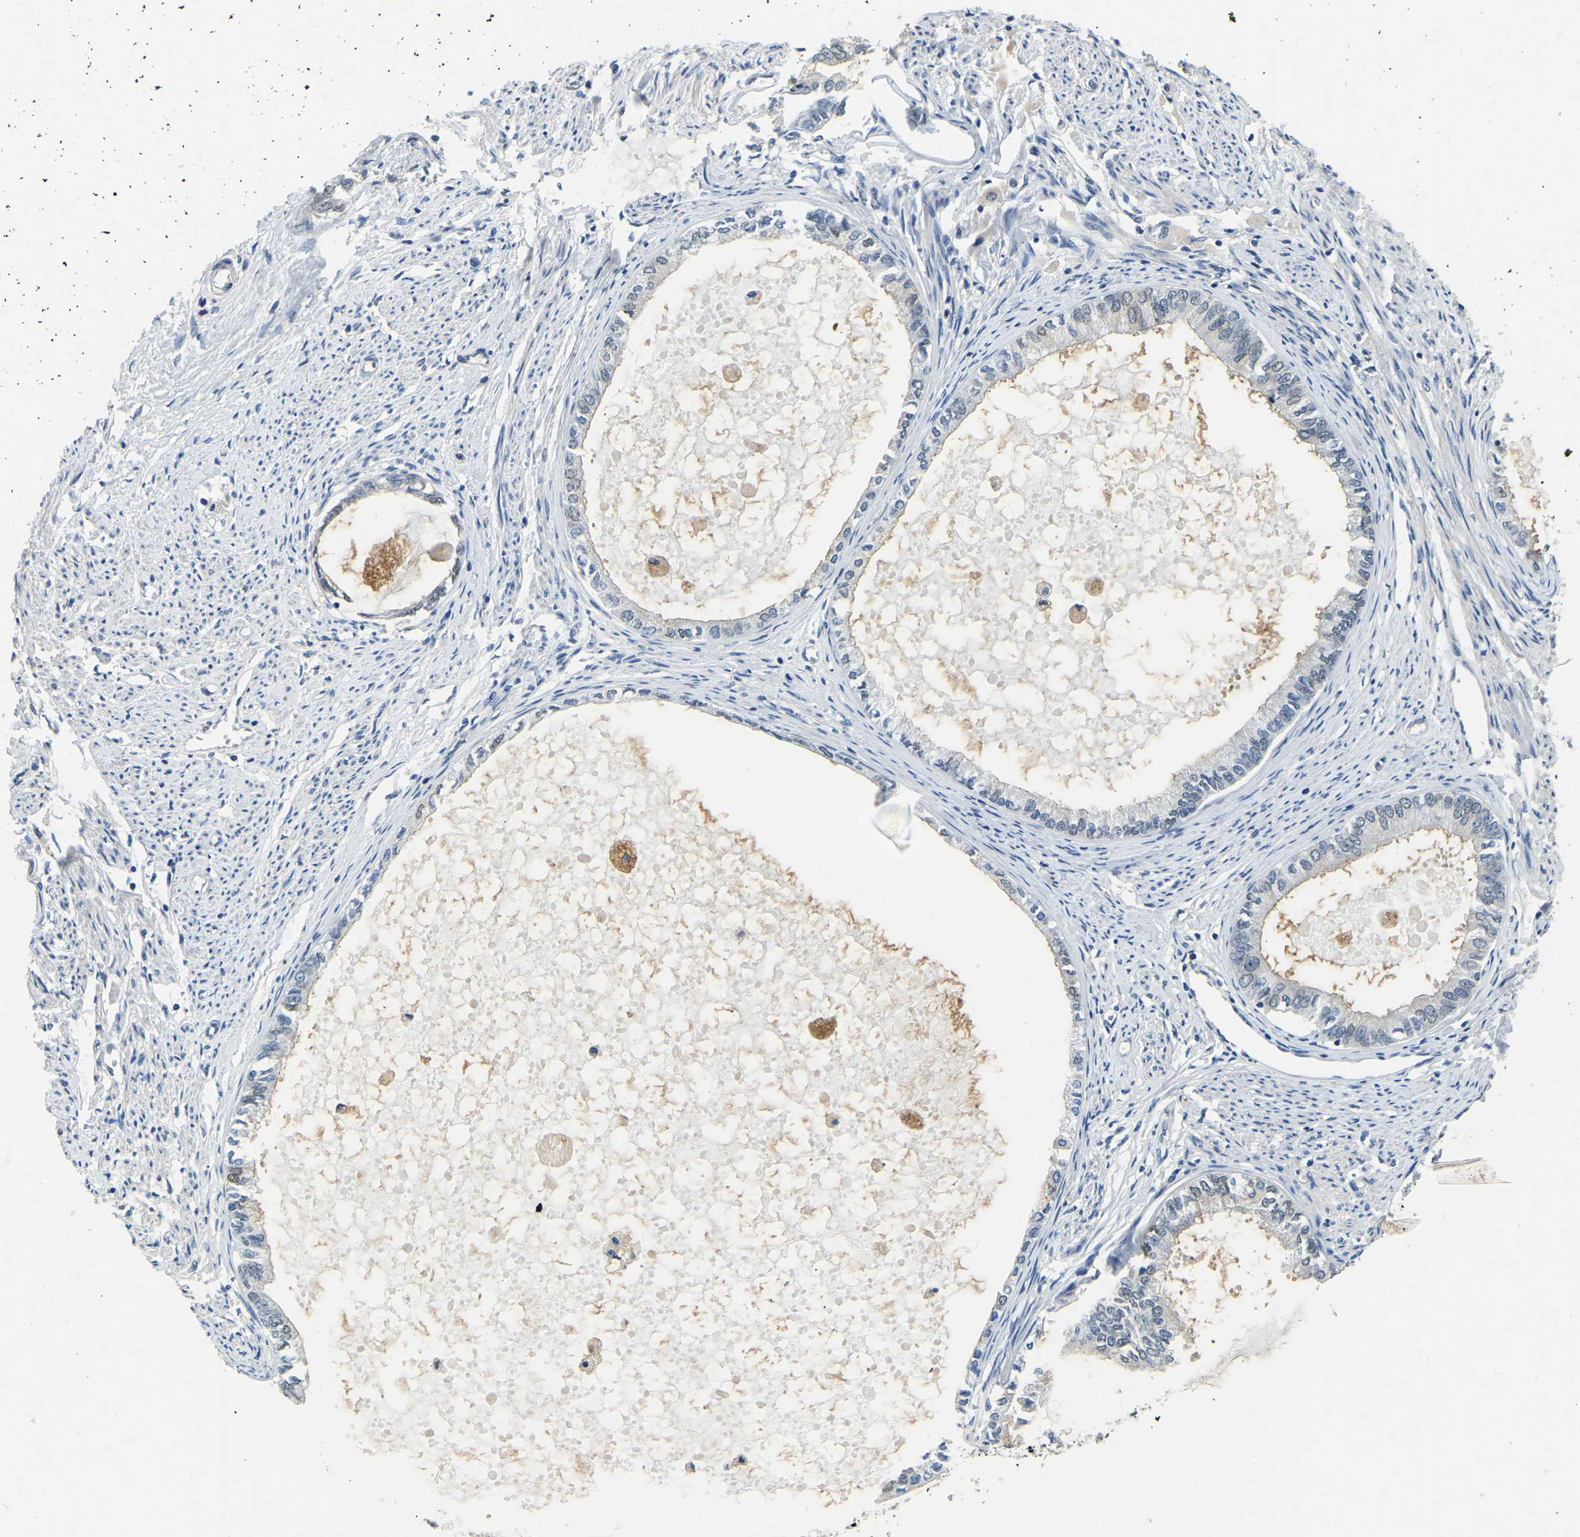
{"staining": {"intensity": "negative", "quantity": "none", "location": "none"}, "tissue": "endometrial cancer", "cell_type": "Tumor cells", "image_type": "cancer", "snomed": [{"axis": "morphology", "description": "Adenocarcinoma, NOS"}, {"axis": "topography", "description": "Endometrium"}], "caption": "Tumor cells show no significant protein staining in endometrial adenocarcinoma.", "gene": "RANBP2", "patient": {"sex": "female", "age": 86}}